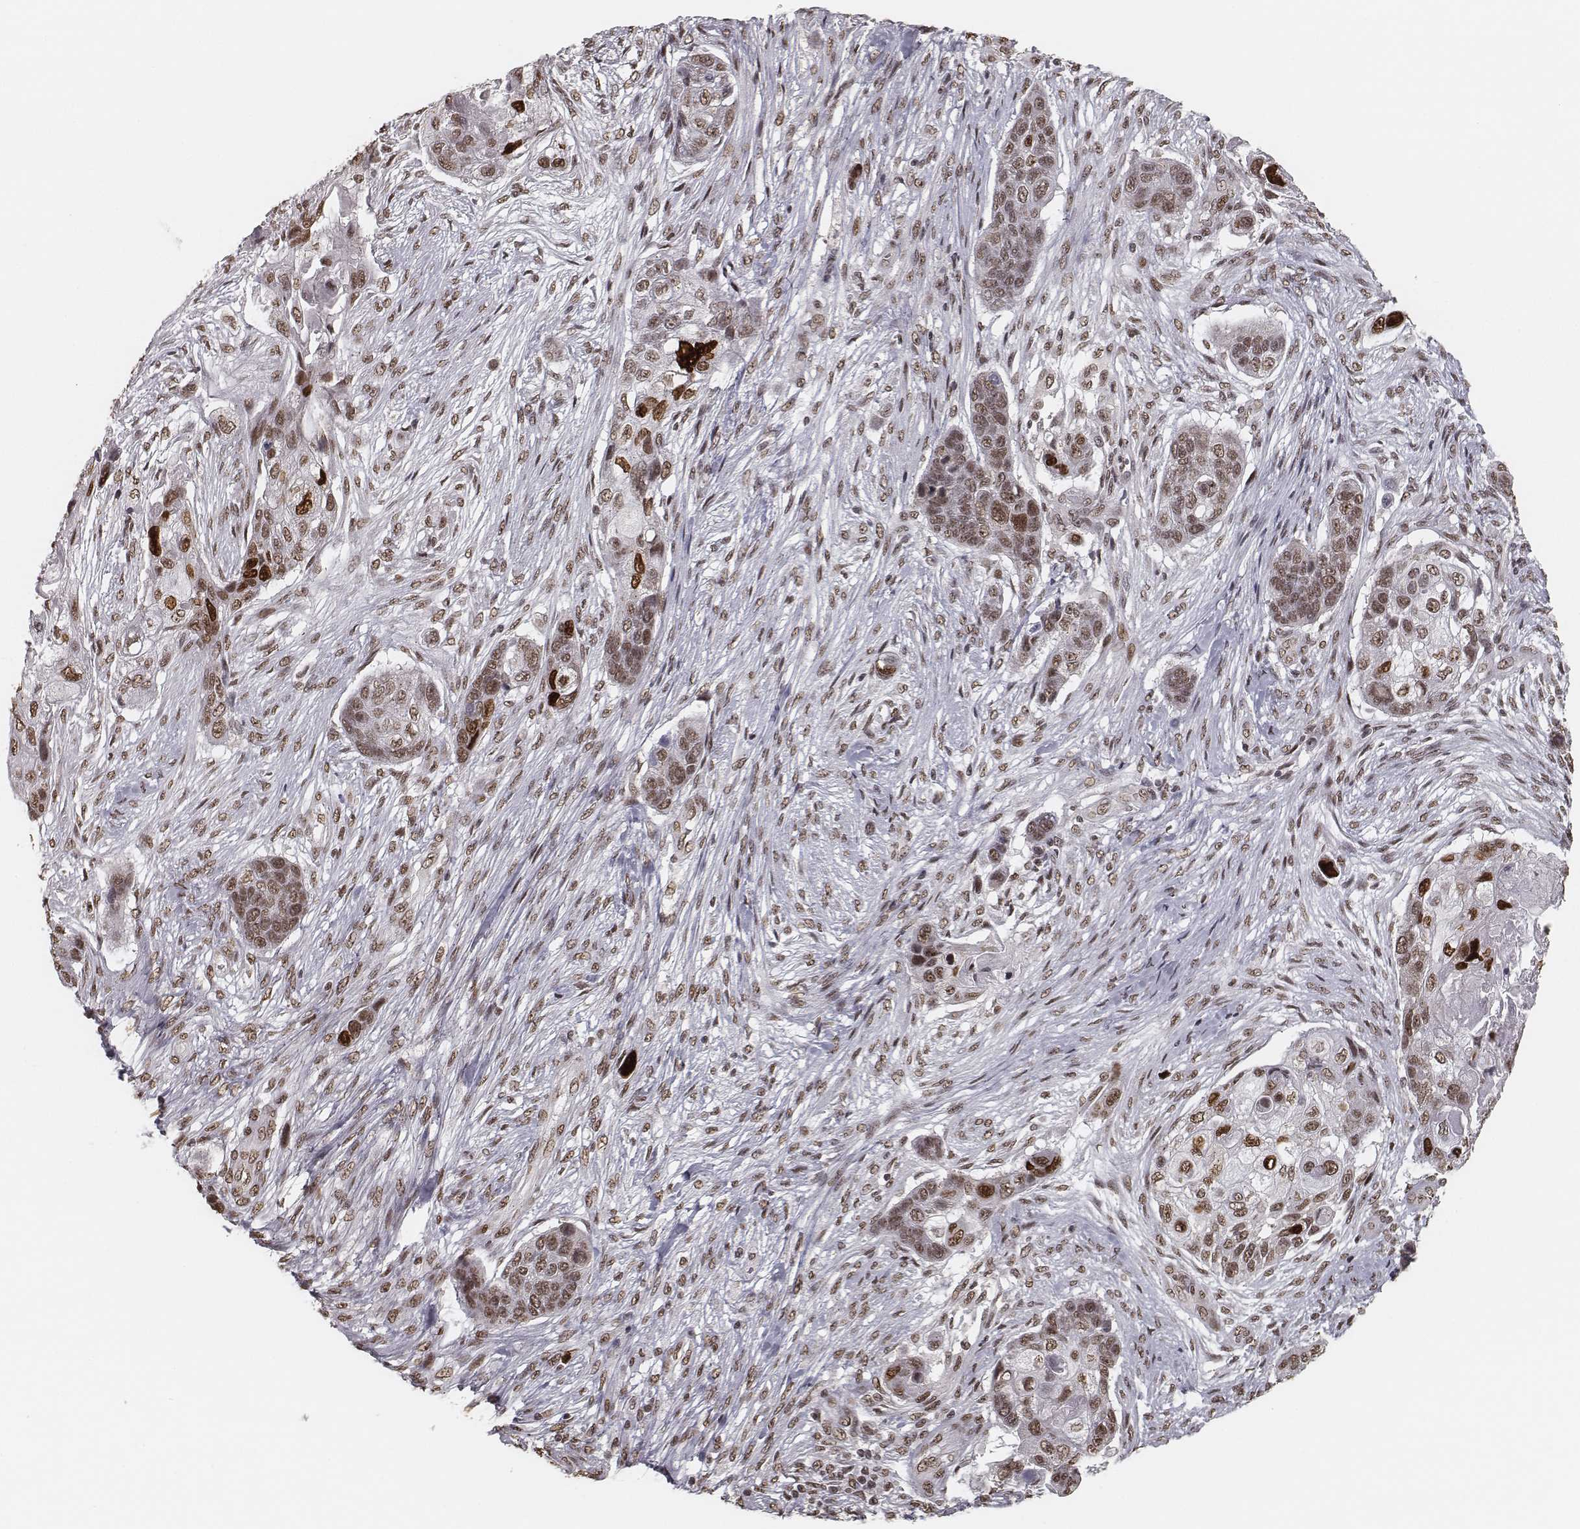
{"staining": {"intensity": "moderate", "quantity": ">75%", "location": "nuclear"}, "tissue": "lung cancer", "cell_type": "Tumor cells", "image_type": "cancer", "snomed": [{"axis": "morphology", "description": "Squamous cell carcinoma, NOS"}, {"axis": "topography", "description": "Lung"}], "caption": "Immunohistochemistry micrograph of neoplastic tissue: lung squamous cell carcinoma stained using immunohistochemistry shows medium levels of moderate protein expression localized specifically in the nuclear of tumor cells, appearing as a nuclear brown color.", "gene": "HMGA2", "patient": {"sex": "male", "age": 69}}